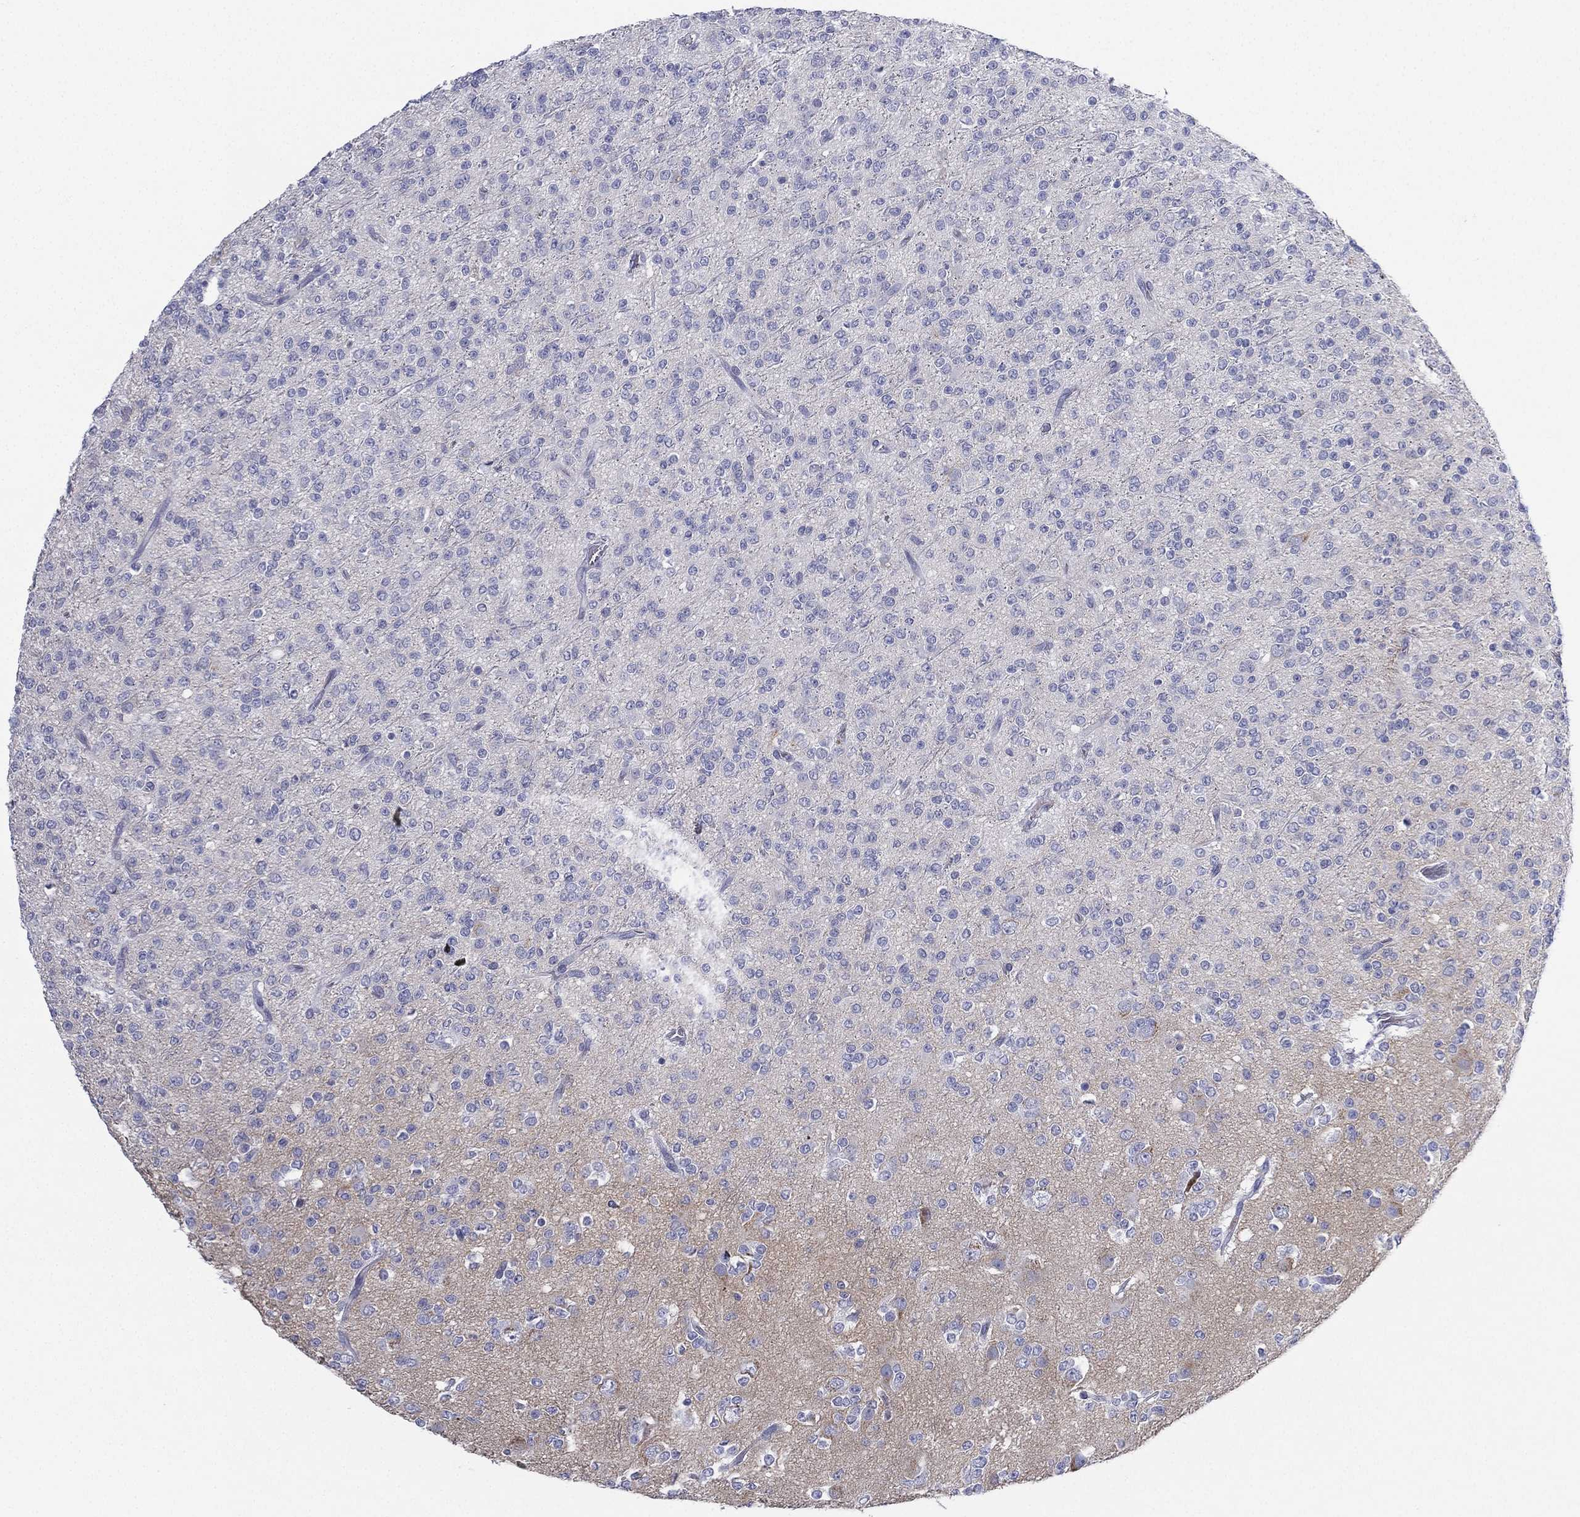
{"staining": {"intensity": "negative", "quantity": "none", "location": "none"}, "tissue": "glioma", "cell_type": "Tumor cells", "image_type": "cancer", "snomed": [{"axis": "morphology", "description": "Glioma, malignant, Low grade"}, {"axis": "topography", "description": "Brain"}], "caption": "Tumor cells show no significant protein staining in glioma.", "gene": "CYP2D6", "patient": {"sex": "male", "age": 27}}